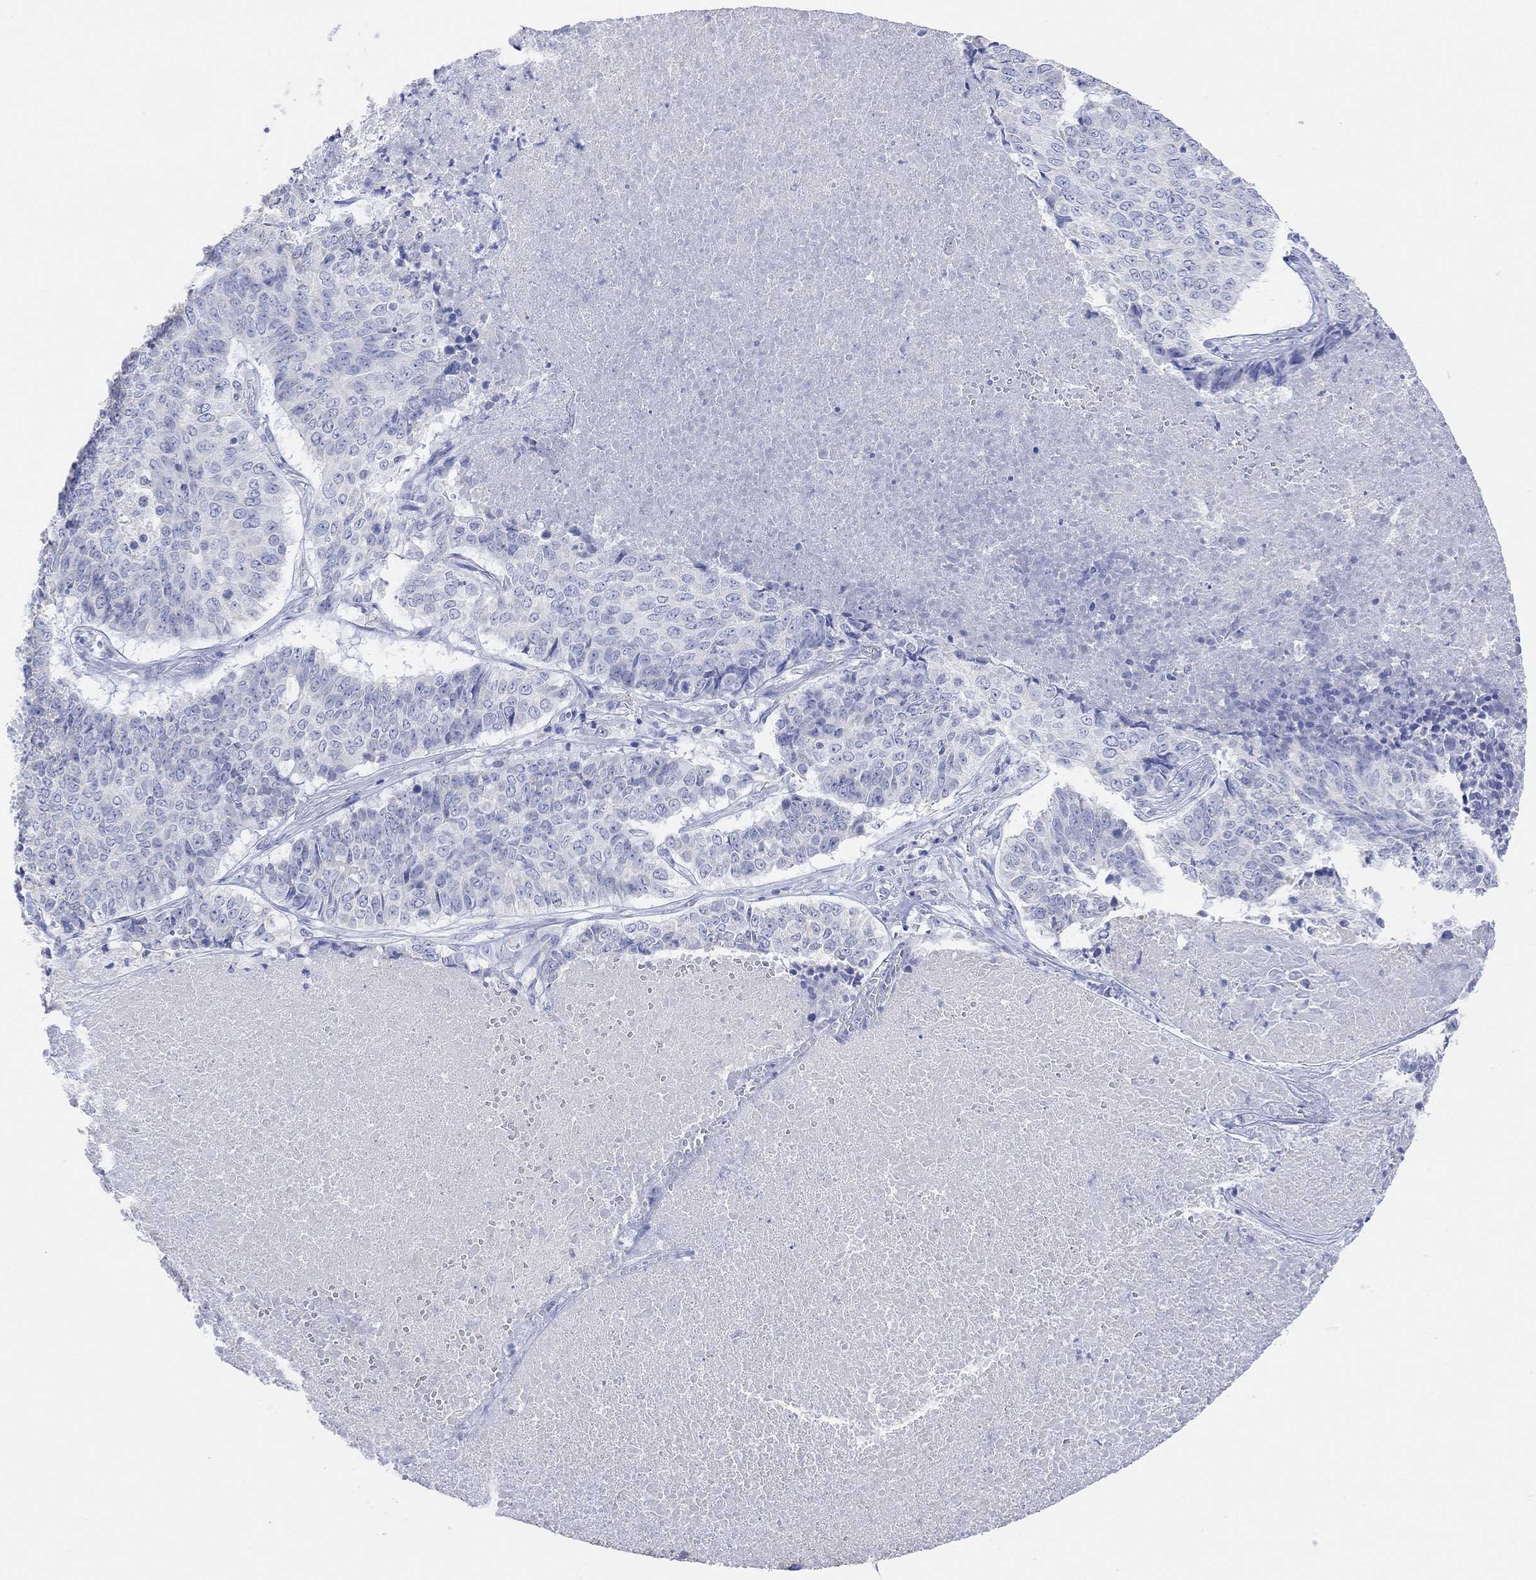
{"staining": {"intensity": "negative", "quantity": "none", "location": "none"}, "tissue": "lung cancer", "cell_type": "Tumor cells", "image_type": "cancer", "snomed": [{"axis": "morphology", "description": "Squamous cell carcinoma, NOS"}, {"axis": "topography", "description": "Lung"}], "caption": "Lung cancer was stained to show a protein in brown. There is no significant staining in tumor cells.", "gene": "SYT12", "patient": {"sex": "male", "age": 64}}